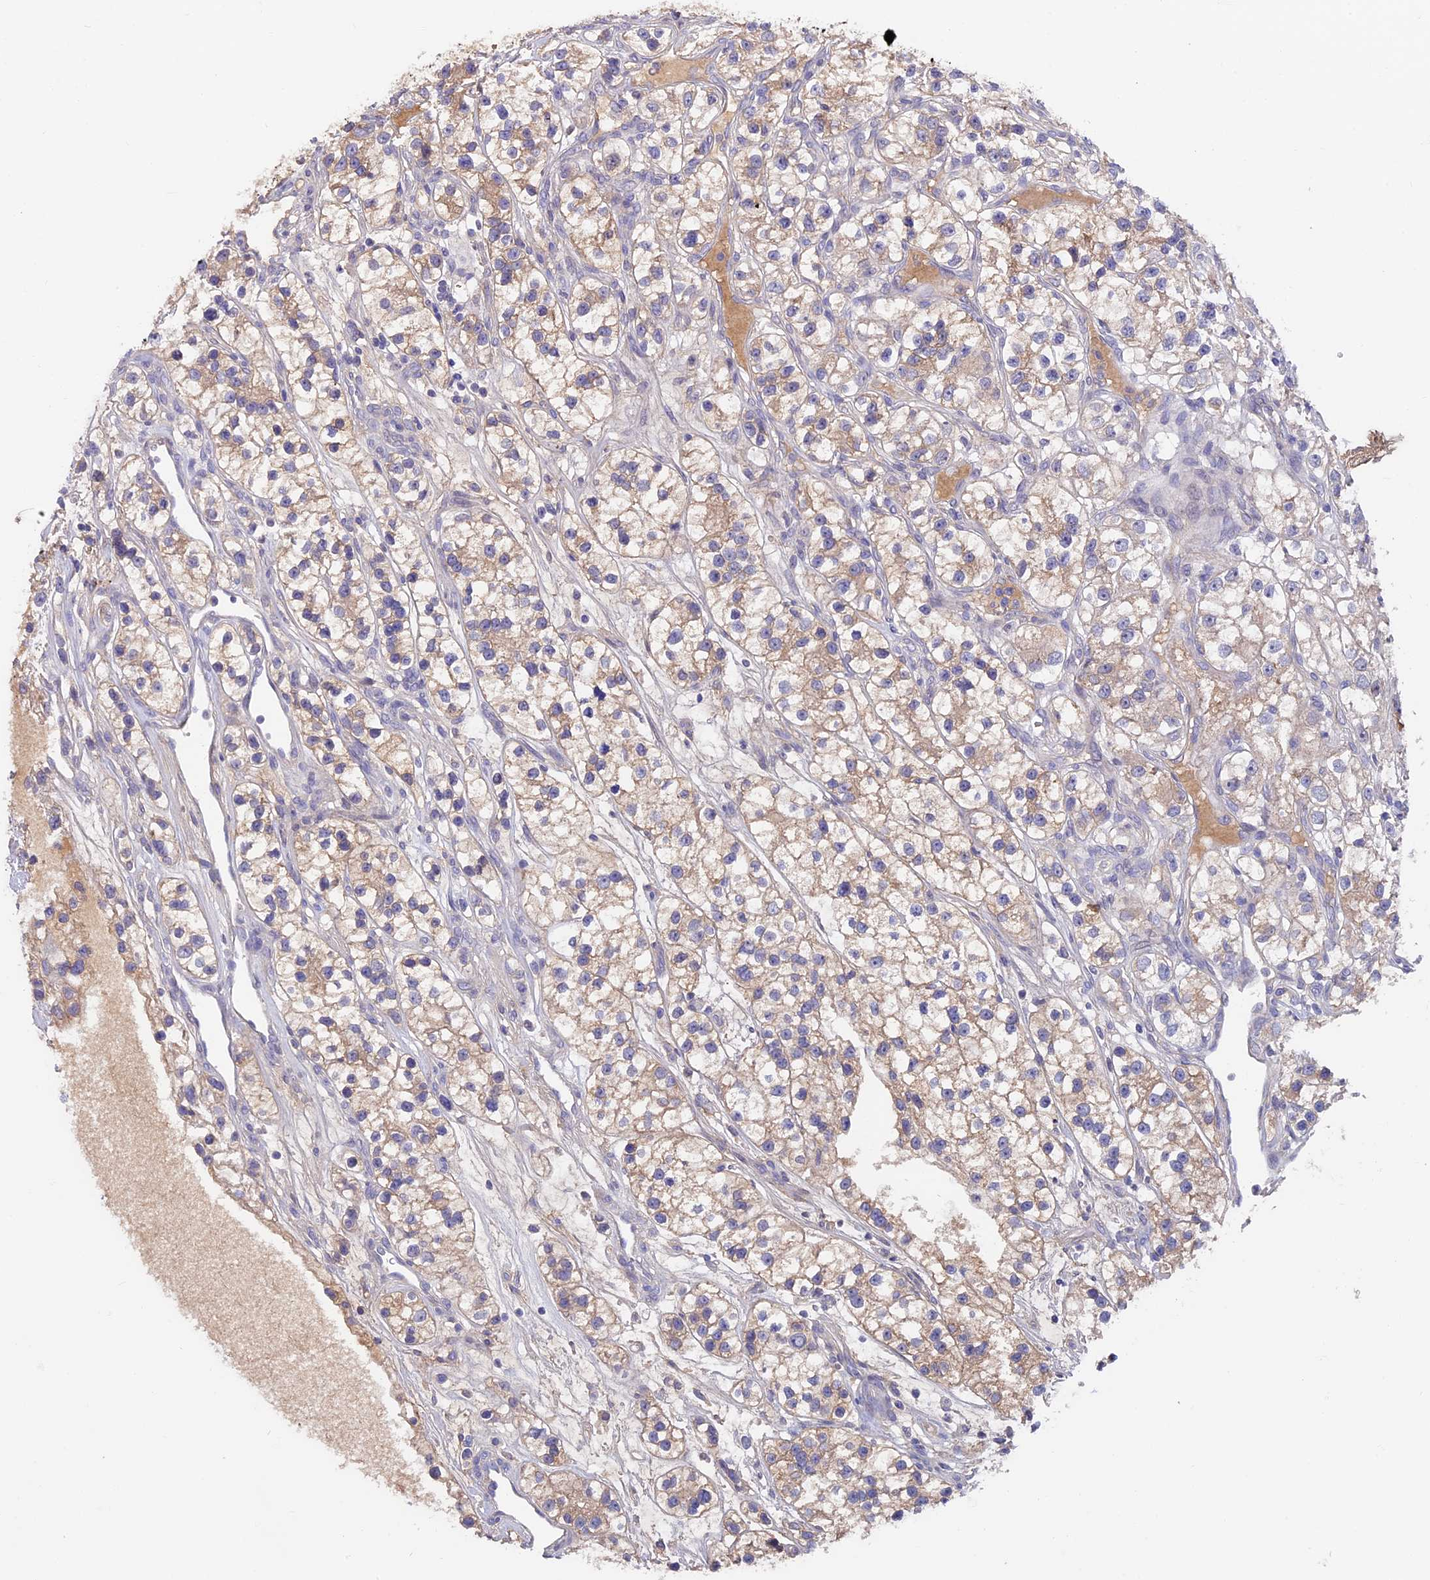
{"staining": {"intensity": "weak", "quantity": "25%-75%", "location": "cytoplasmic/membranous"}, "tissue": "renal cancer", "cell_type": "Tumor cells", "image_type": "cancer", "snomed": [{"axis": "morphology", "description": "Adenocarcinoma, NOS"}, {"axis": "topography", "description": "Kidney"}], "caption": "Immunohistochemical staining of human adenocarcinoma (renal) exhibits weak cytoplasmic/membranous protein expression in approximately 25%-75% of tumor cells.", "gene": "COL4A3", "patient": {"sex": "female", "age": 57}}